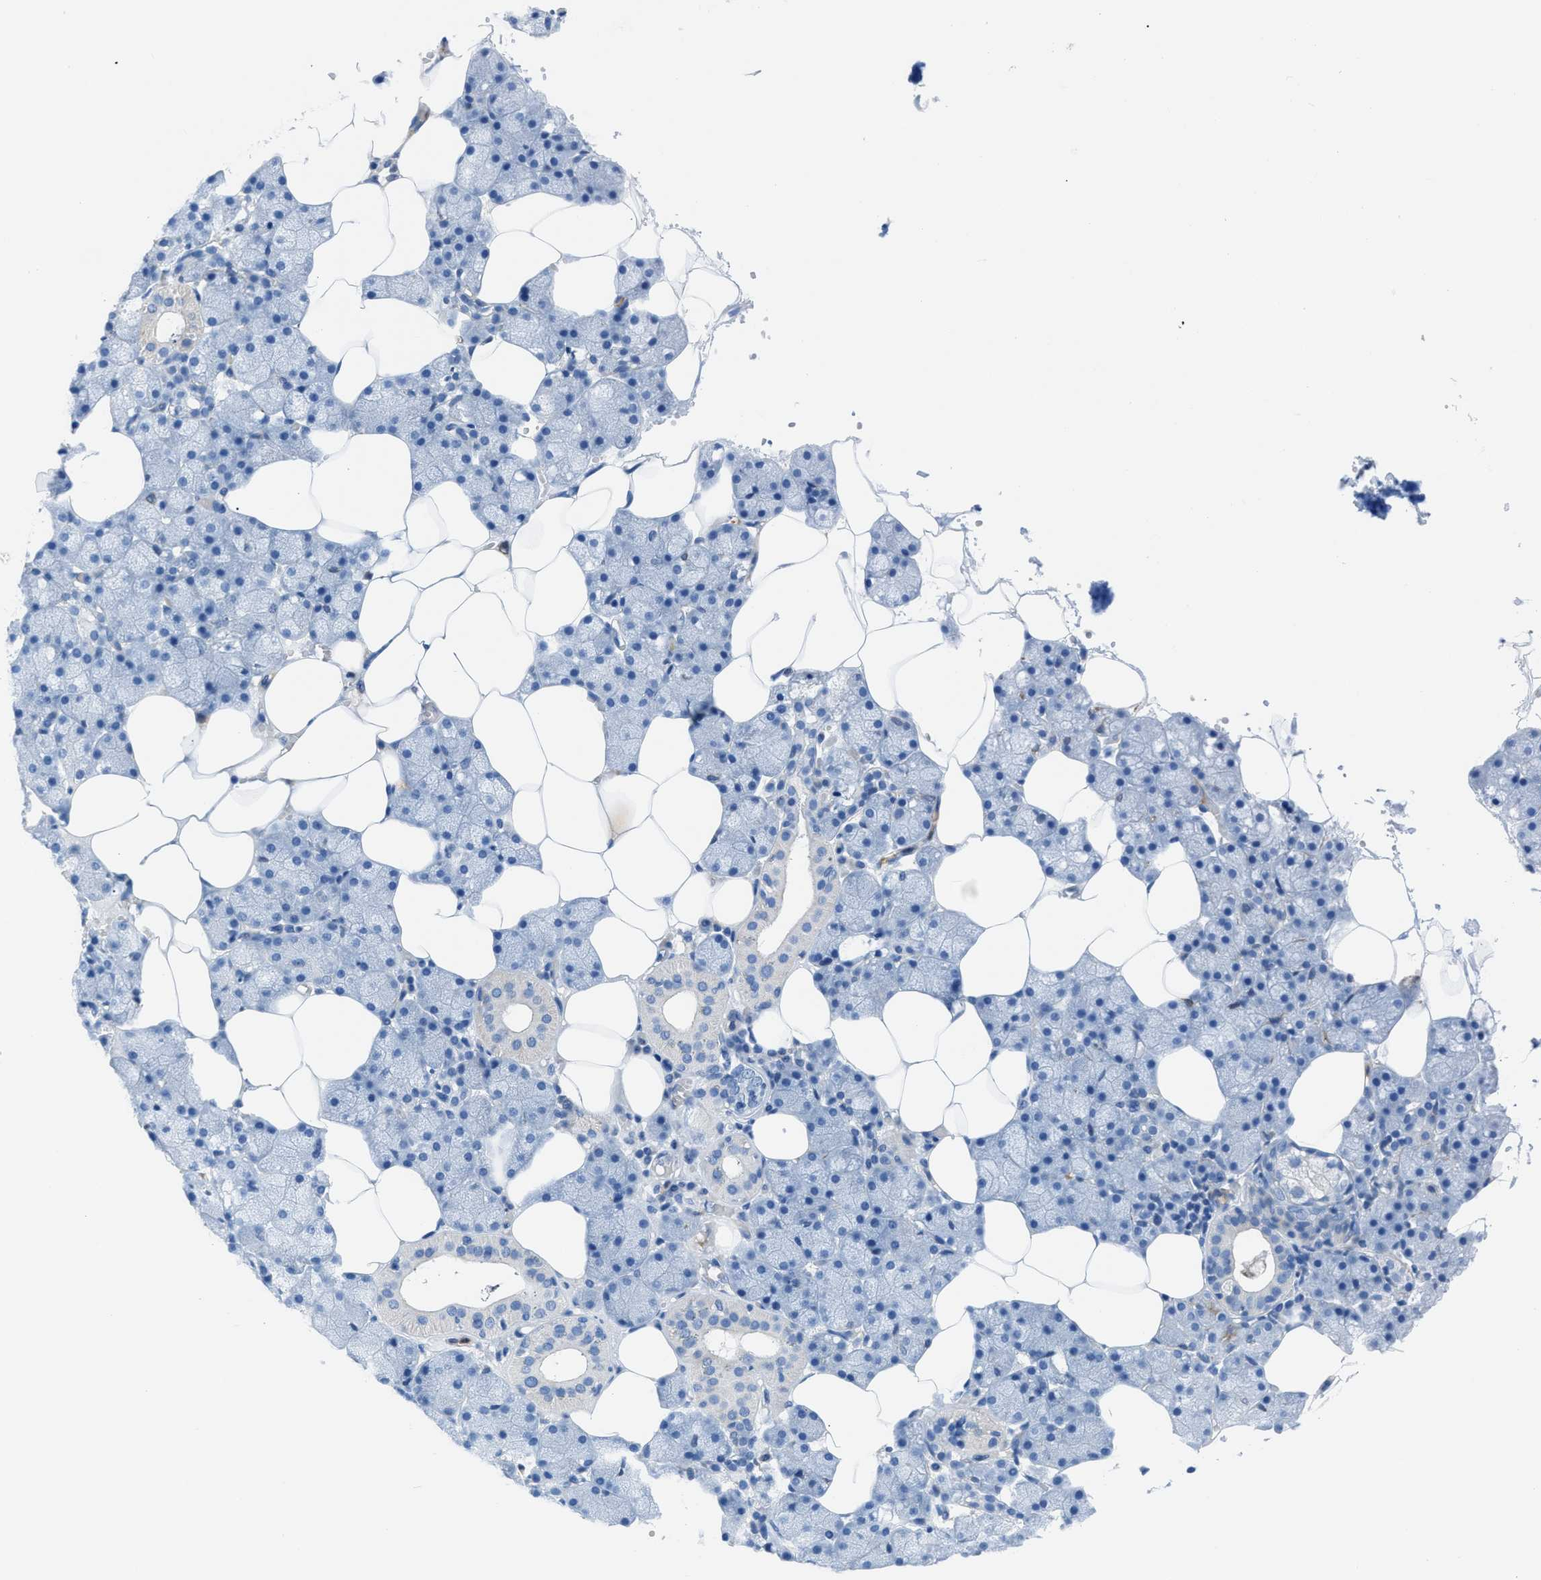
{"staining": {"intensity": "negative", "quantity": "none", "location": "none"}, "tissue": "salivary gland", "cell_type": "Glandular cells", "image_type": "normal", "snomed": [{"axis": "morphology", "description": "Normal tissue, NOS"}, {"axis": "topography", "description": "Salivary gland"}], "caption": "Micrograph shows no protein staining in glandular cells of normal salivary gland. (IHC, brightfield microscopy, high magnification).", "gene": "ITPR1", "patient": {"sex": "male", "age": 62}}